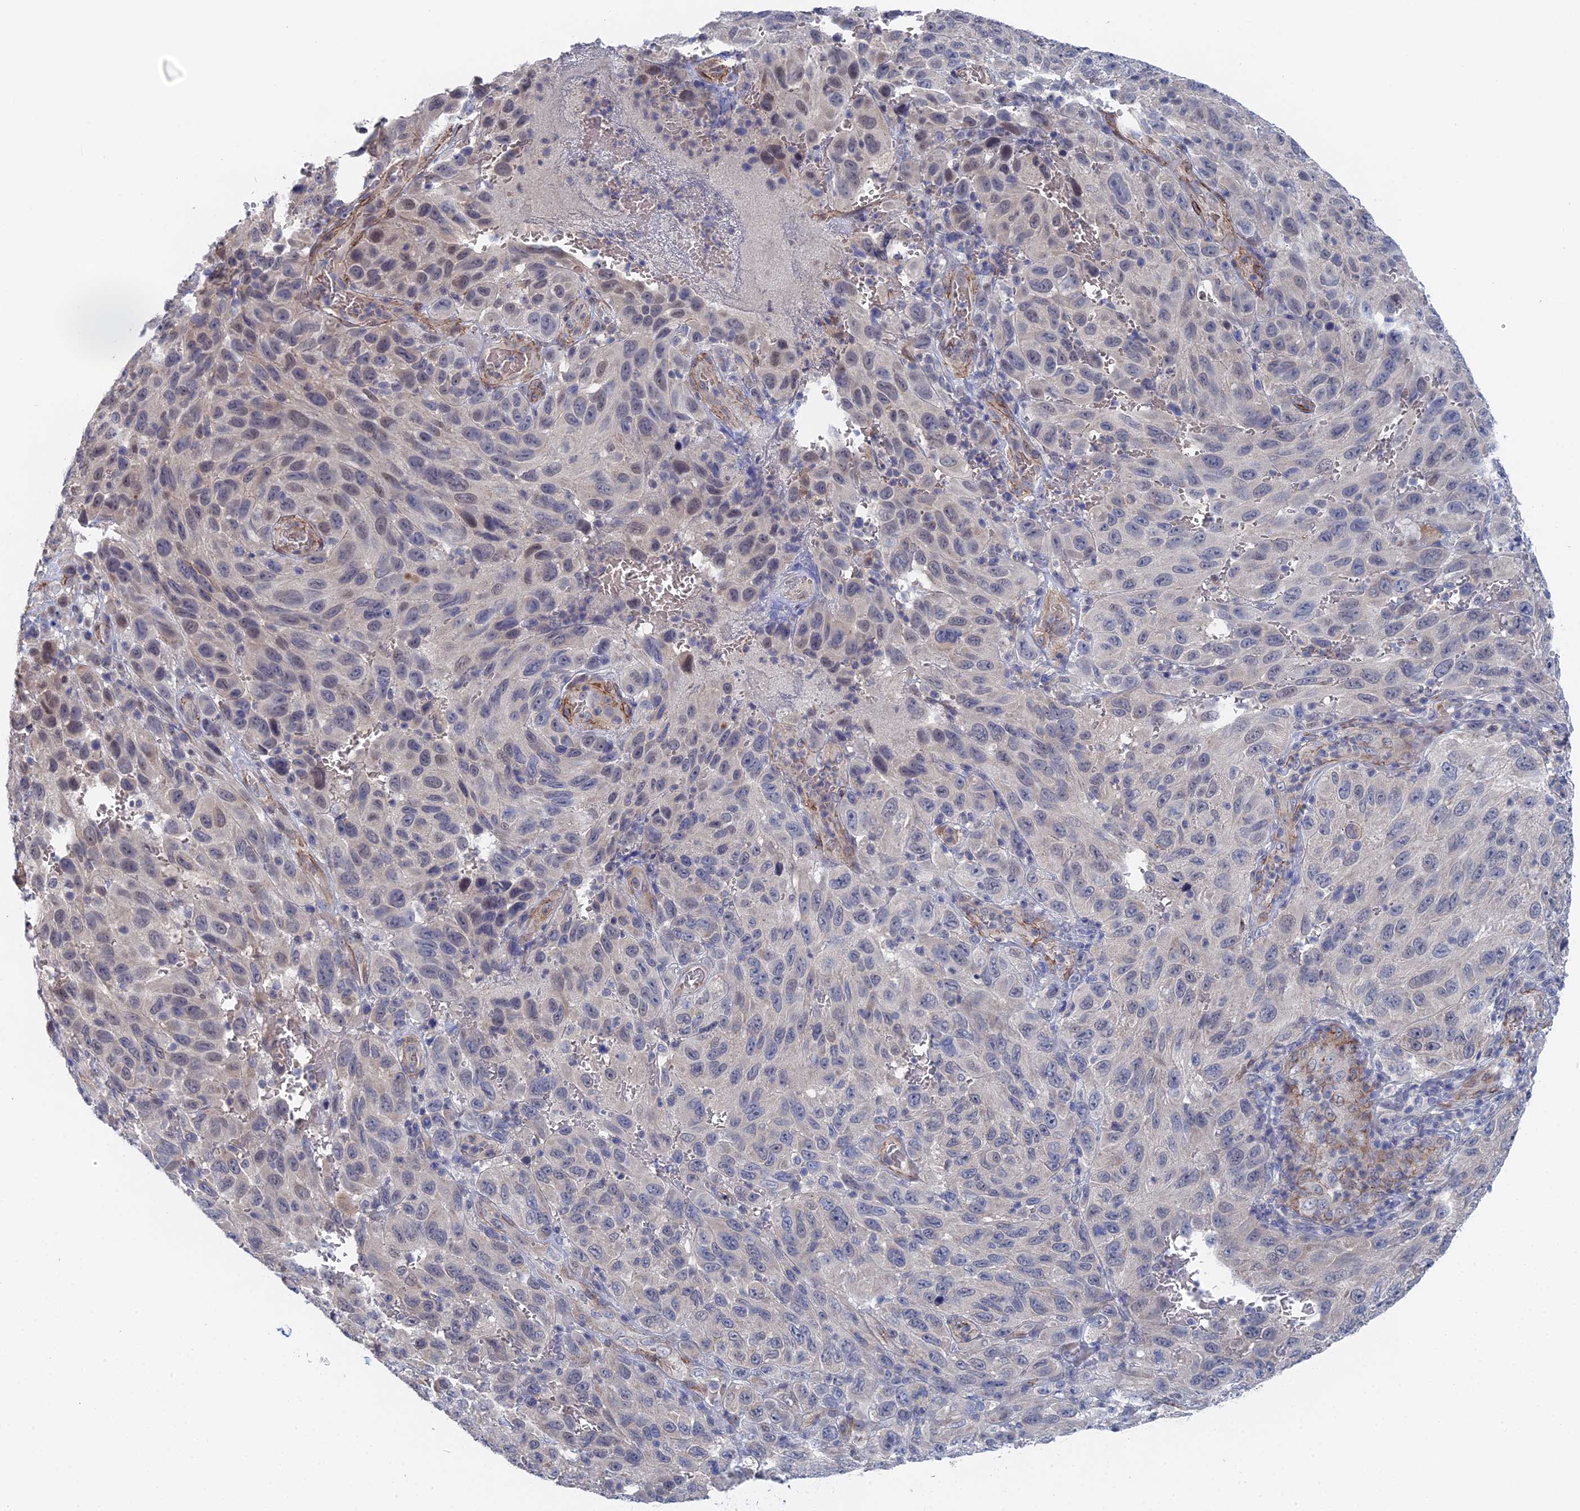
{"staining": {"intensity": "negative", "quantity": "none", "location": "none"}, "tissue": "melanoma", "cell_type": "Tumor cells", "image_type": "cancer", "snomed": [{"axis": "morphology", "description": "Normal tissue, NOS"}, {"axis": "morphology", "description": "Malignant melanoma, NOS"}, {"axis": "topography", "description": "Skin"}], "caption": "A photomicrograph of human malignant melanoma is negative for staining in tumor cells. (DAB (3,3'-diaminobenzidine) immunohistochemistry visualized using brightfield microscopy, high magnification).", "gene": "MTHFSD", "patient": {"sex": "female", "age": 96}}